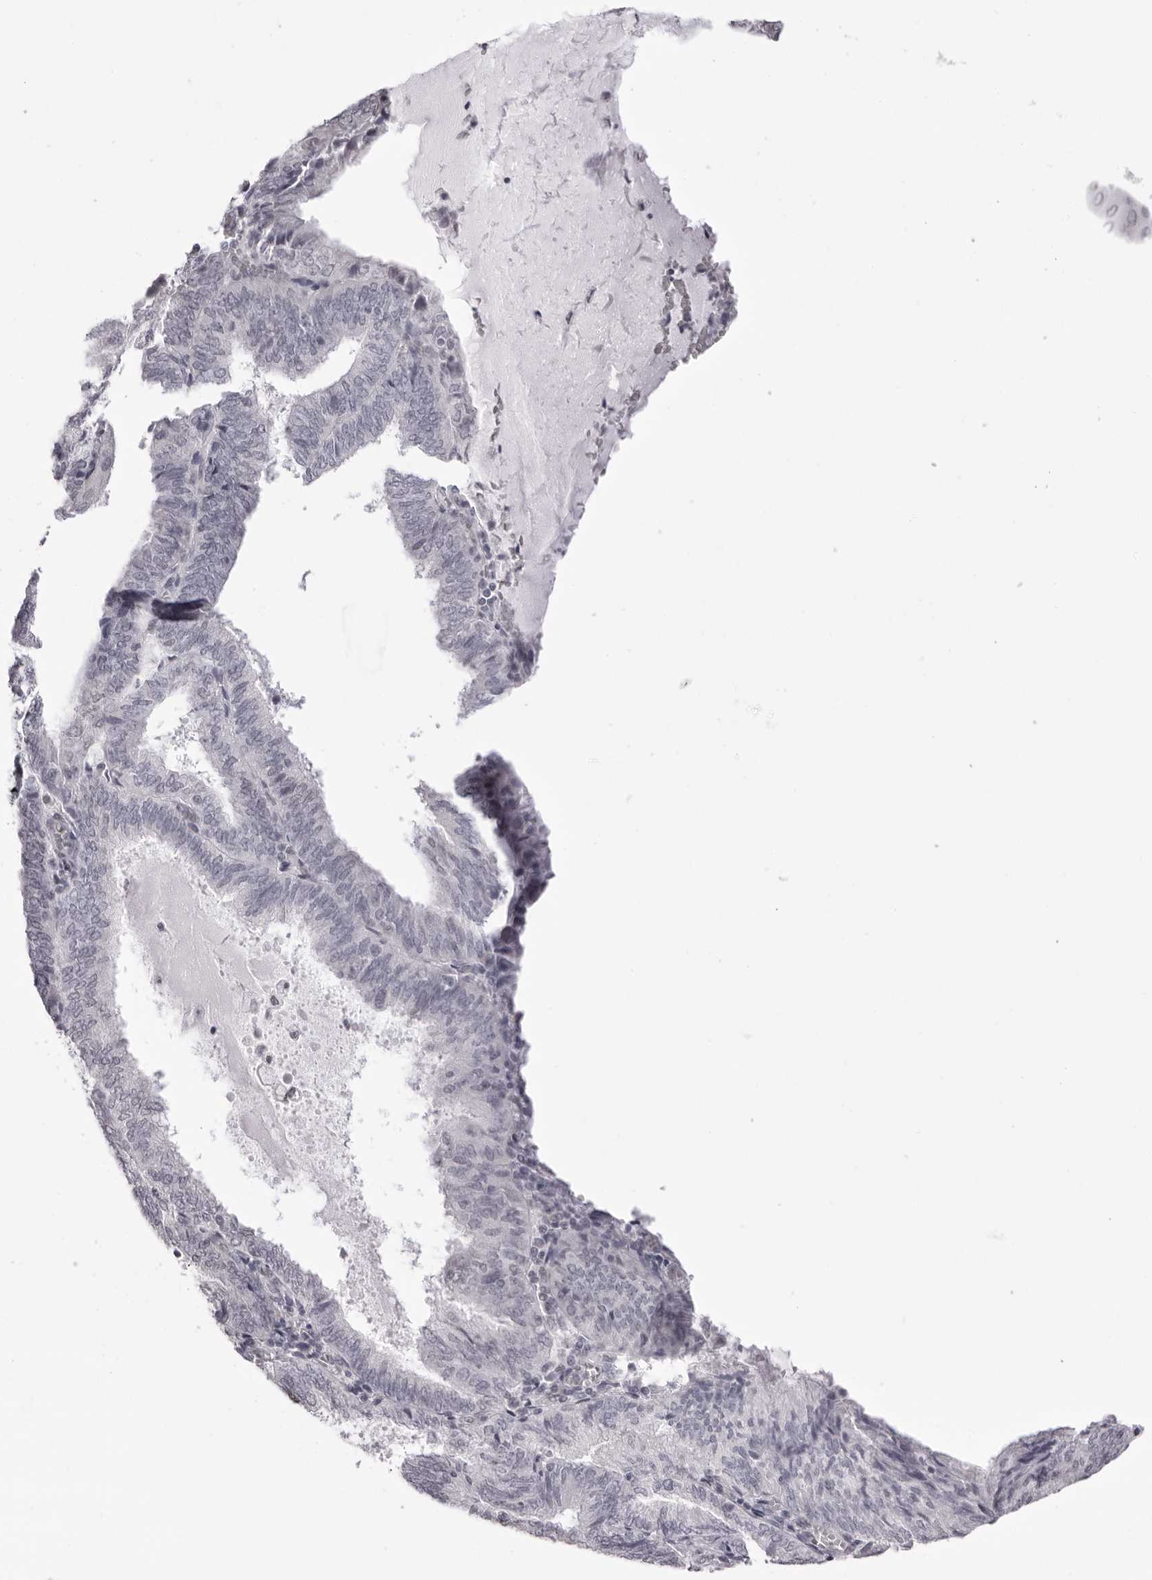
{"staining": {"intensity": "negative", "quantity": "none", "location": "none"}, "tissue": "endometrial cancer", "cell_type": "Tumor cells", "image_type": "cancer", "snomed": [{"axis": "morphology", "description": "Adenocarcinoma, NOS"}, {"axis": "topography", "description": "Endometrium"}], "caption": "Endometrial cancer was stained to show a protein in brown. There is no significant staining in tumor cells.", "gene": "MAFK", "patient": {"sex": "female", "age": 81}}